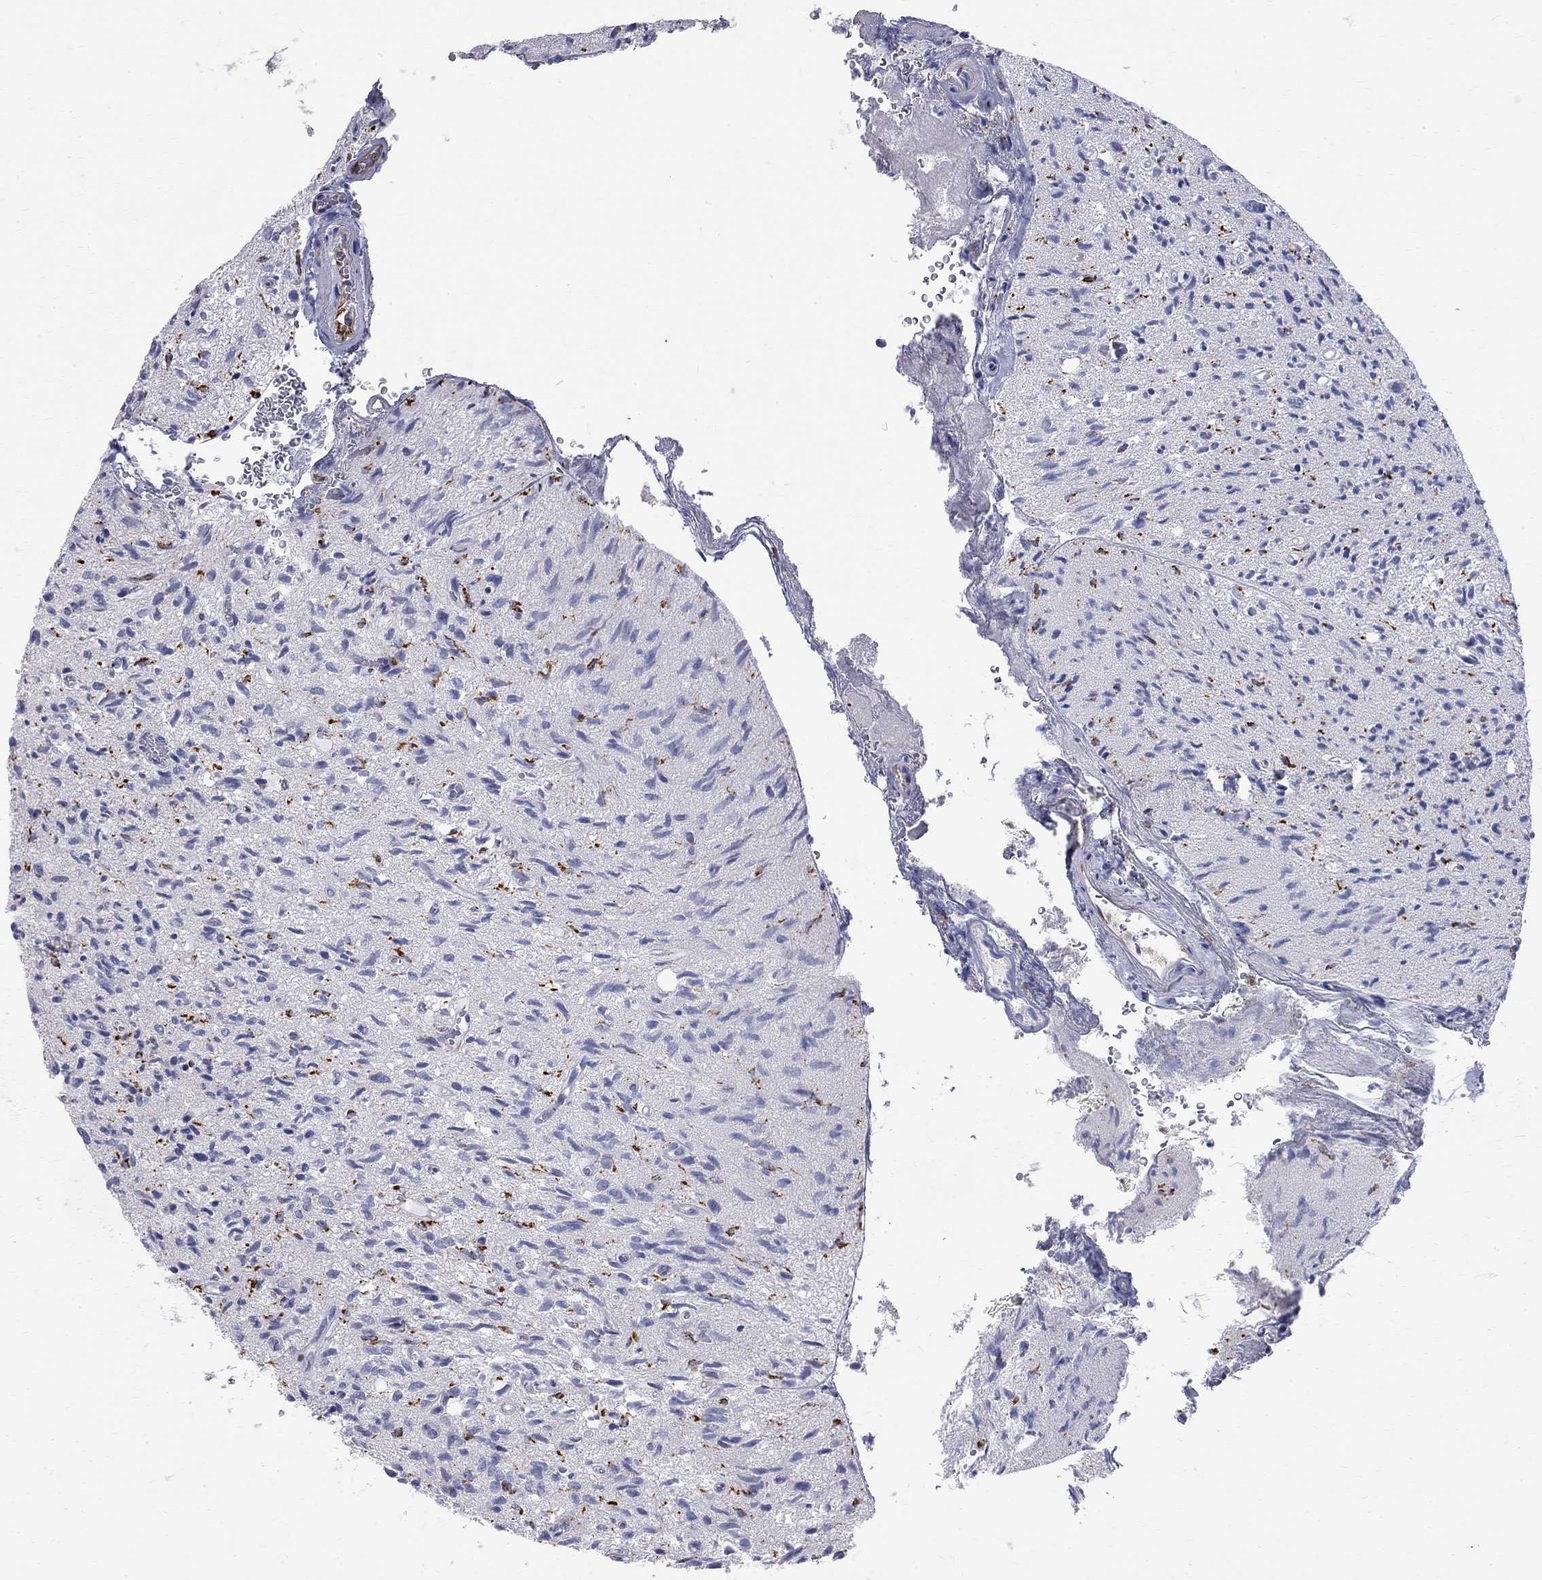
{"staining": {"intensity": "negative", "quantity": "none", "location": "none"}, "tissue": "glioma", "cell_type": "Tumor cells", "image_type": "cancer", "snomed": [{"axis": "morphology", "description": "Glioma, malignant, High grade"}, {"axis": "topography", "description": "Brain"}], "caption": "DAB (3,3'-diaminobenzidine) immunohistochemical staining of high-grade glioma (malignant) reveals no significant staining in tumor cells. (DAB (3,3'-diaminobenzidine) immunohistochemistry (IHC), high magnification).", "gene": "ACSL1", "patient": {"sex": "male", "age": 64}}